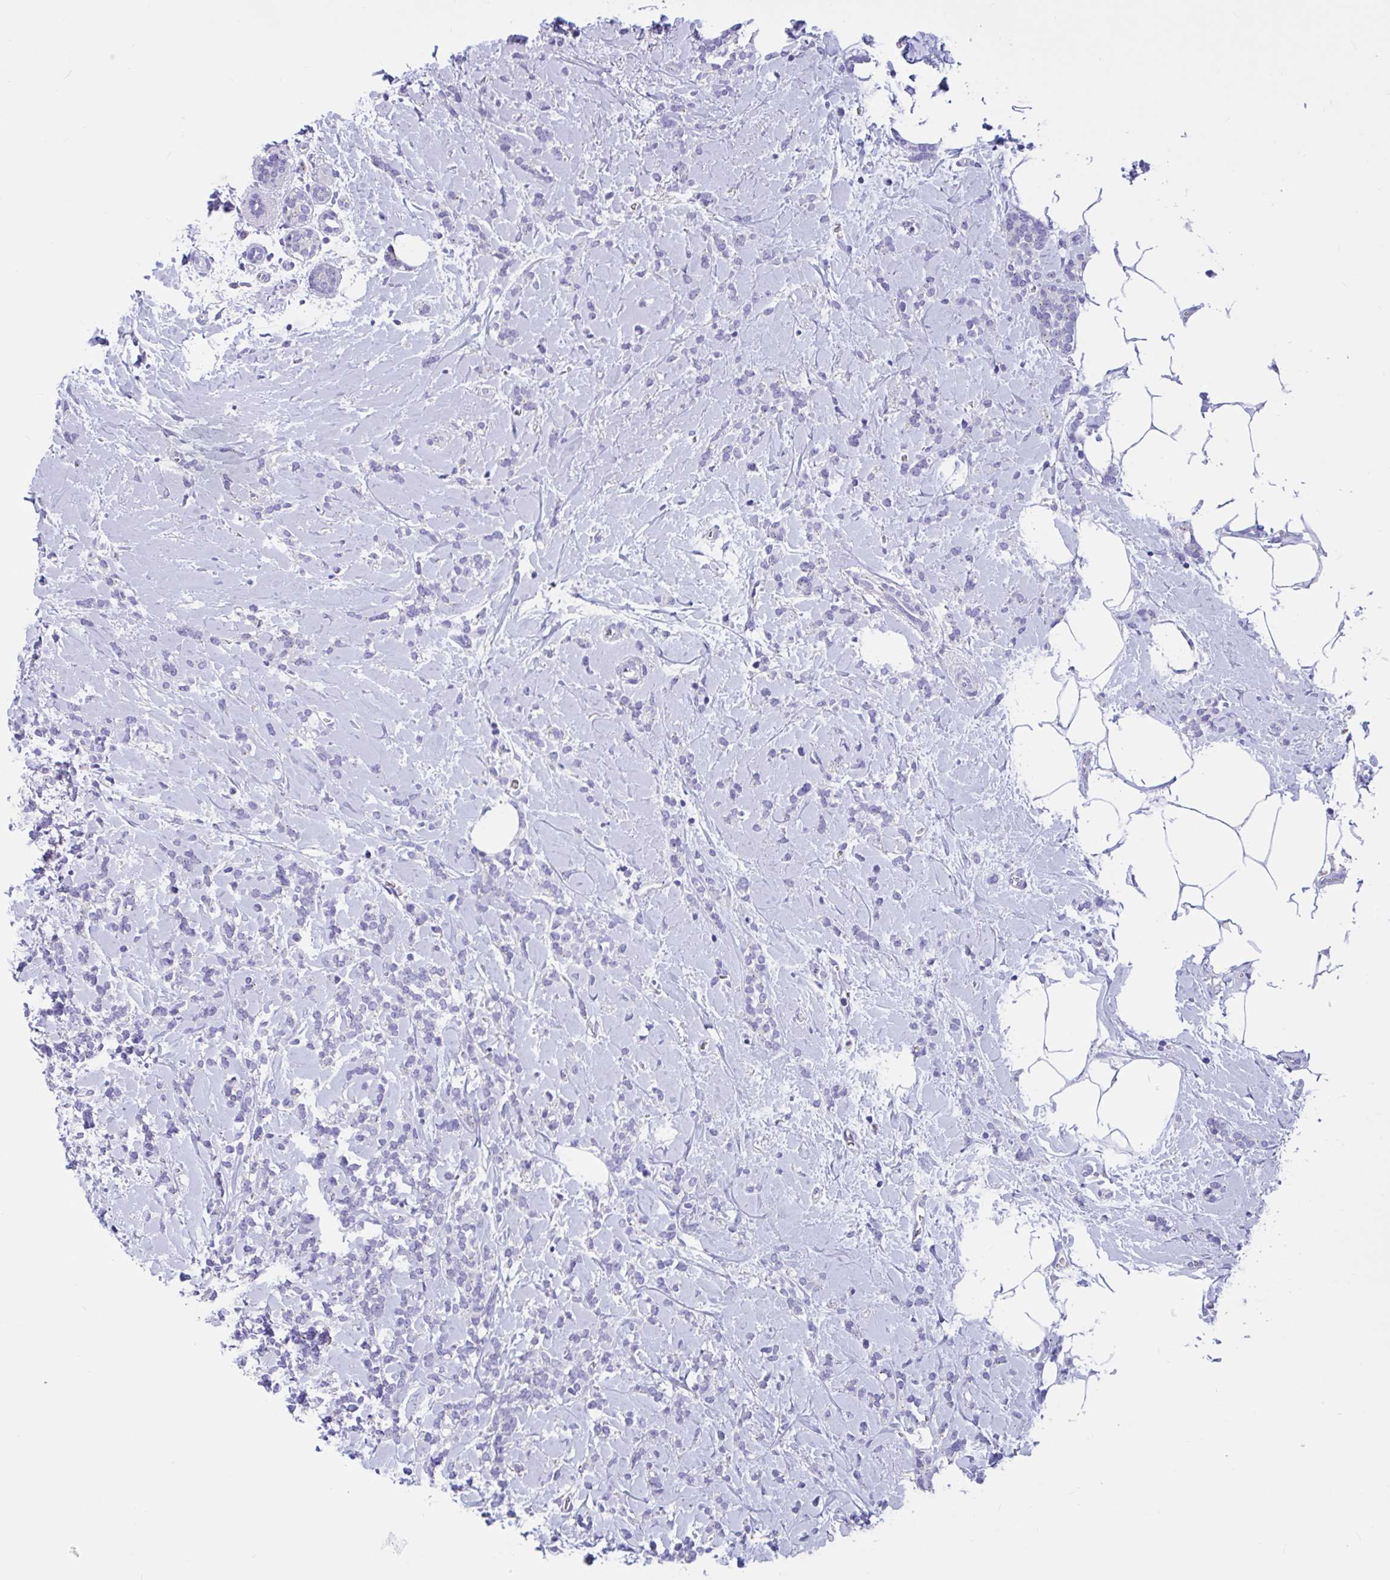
{"staining": {"intensity": "negative", "quantity": "none", "location": "none"}, "tissue": "breast cancer", "cell_type": "Tumor cells", "image_type": "cancer", "snomed": [{"axis": "morphology", "description": "Lobular carcinoma"}, {"axis": "topography", "description": "Breast"}], "caption": "Human breast cancer (lobular carcinoma) stained for a protein using IHC displays no staining in tumor cells.", "gene": "RNASE3", "patient": {"sex": "female", "age": 59}}